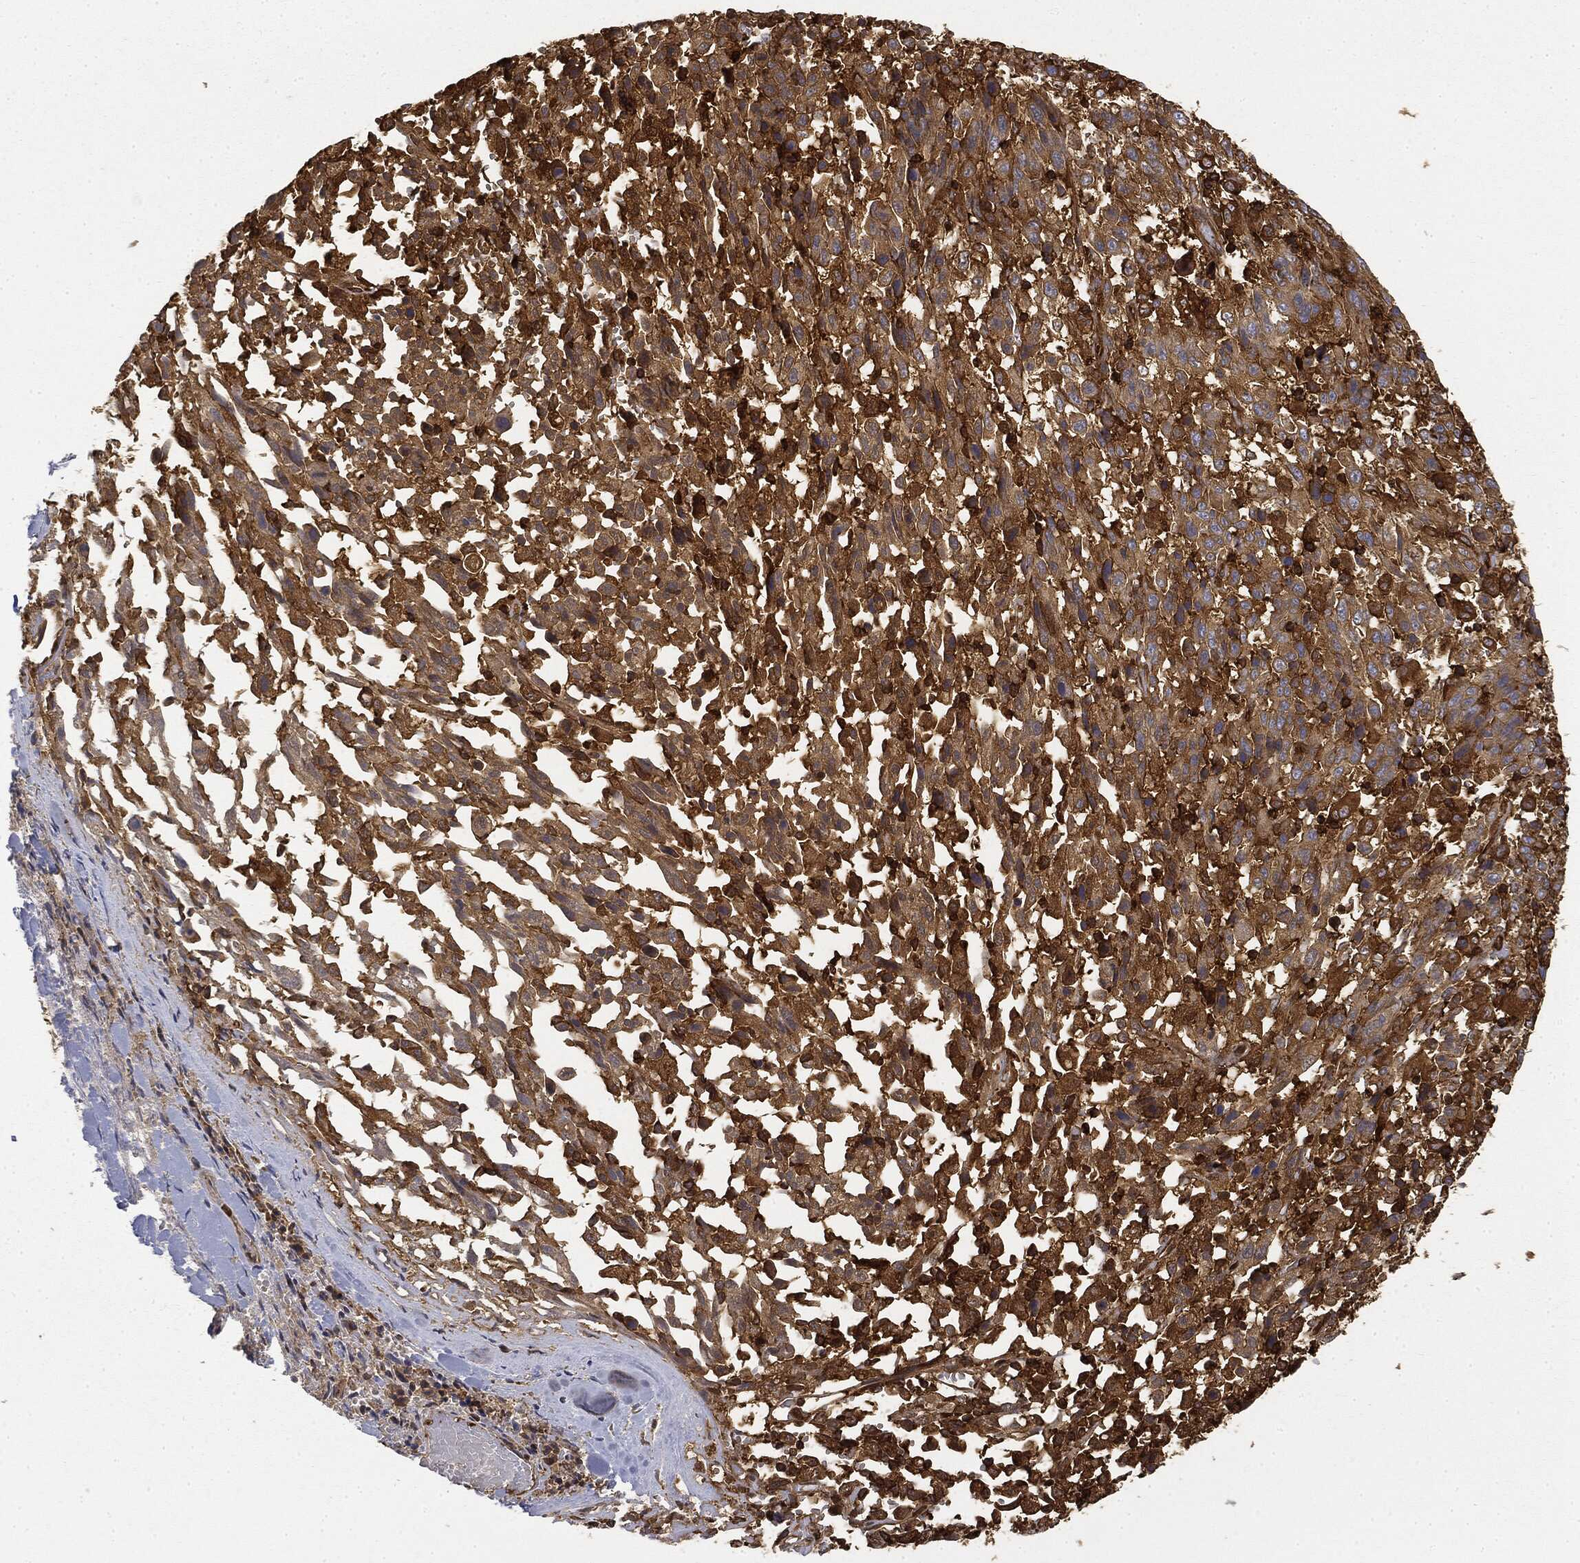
{"staining": {"intensity": "moderate", "quantity": ">75%", "location": "cytoplasmic/membranous"}, "tissue": "melanoma", "cell_type": "Tumor cells", "image_type": "cancer", "snomed": [{"axis": "morphology", "description": "Malignant melanoma, NOS"}, {"axis": "topography", "description": "Skin"}], "caption": "Melanoma stained with a brown dye reveals moderate cytoplasmic/membranous positive positivity in approximately >75% of tumor cells.", "gene": "WDR1", "patient": {"sex": "female", "age": 91}}